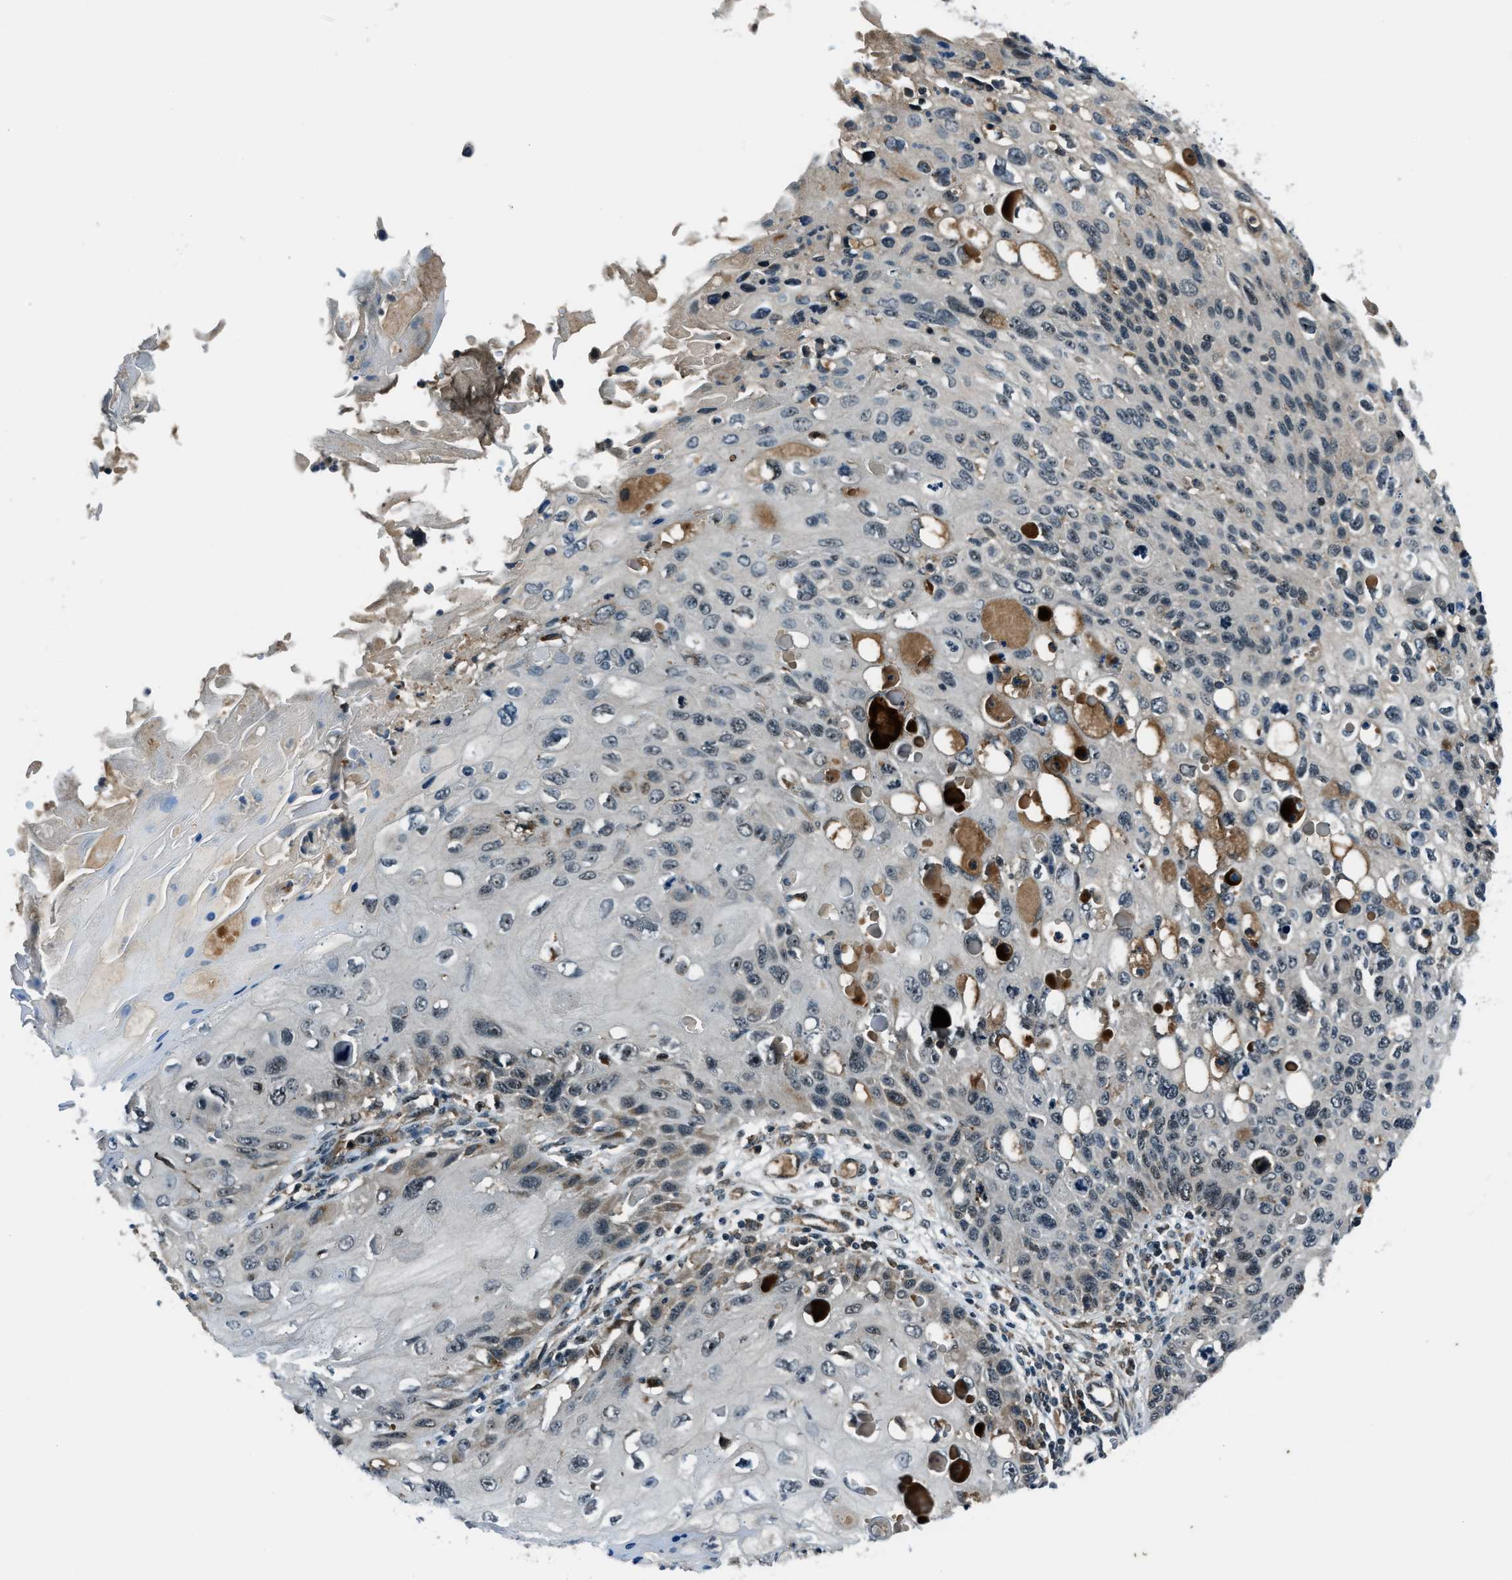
{"staining": {"intensity": "weak", "quantity": "<25%", "location": "cytoplasmic/membranous"}, "tissue": "cervical cancer", "cell_type": "Tumor cells", "image_type": "cancer", "snomed": [{"axis": "morphology", "description": "Squamous cell carcinoma, NOS"}, {"axis": "topography", "description": "Cervix"}], "caption": "Cervical cancer (squamous cell carcinoma) was stained to show a protein in brown. There is no significant staining in tumor cells.", "gene": "ACTL9", "patient": {"sex": "female", "age": 70}}